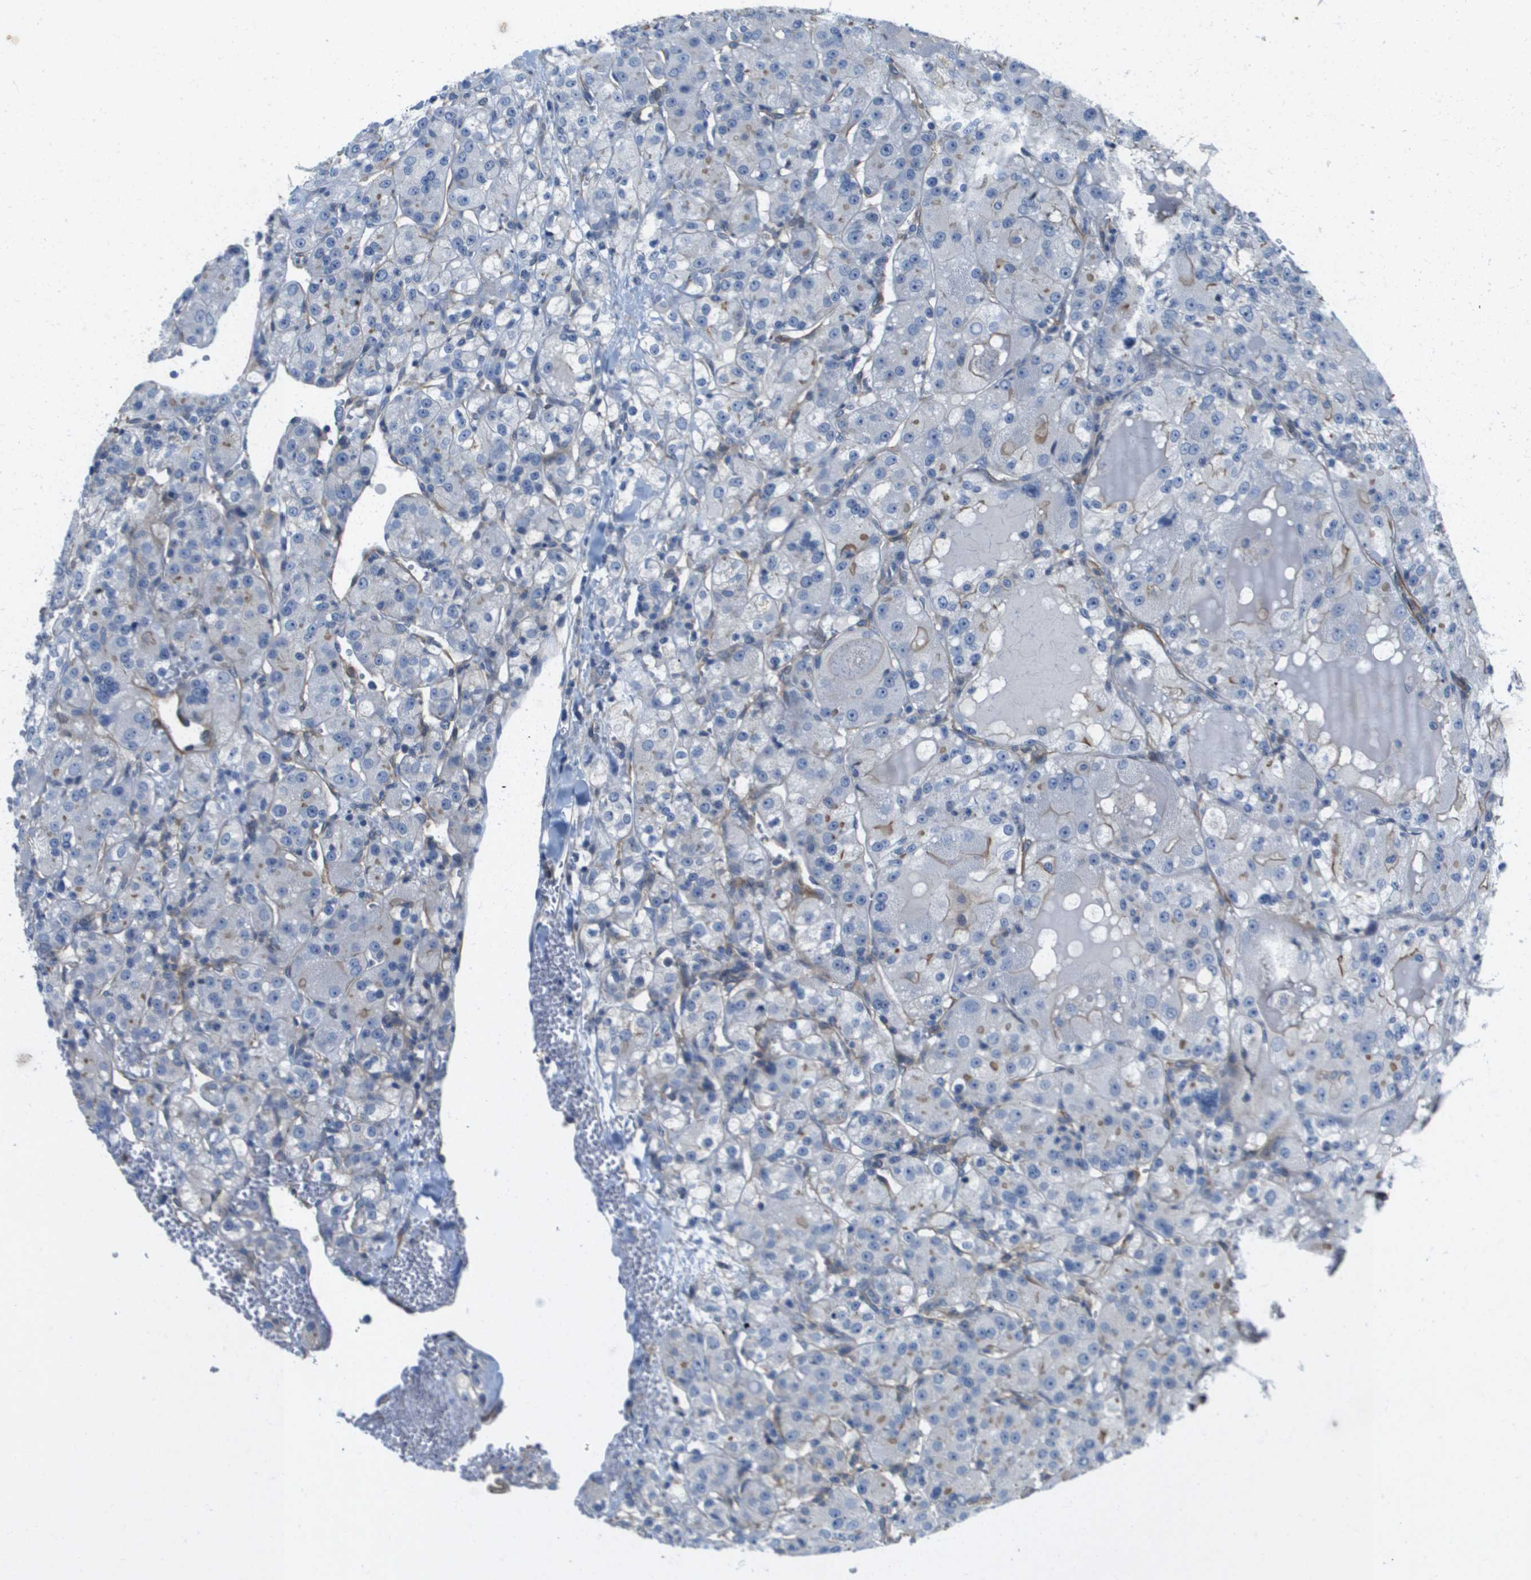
{"staining": {"intensity": "negative", "quantity": "none", "location": "none"}, "tissue": "renal cancer", "cell_type": "Tumor cells", "image_type": "cancer", "snomed": [{"axis": "morphology", "description": "Normal tissue, NOS"}, {"axis": "morphology", "description": "Adenocarcinoma, NOS"}, {"axis": "topography", "description": "Kidney"}], "caption": "Immunohistochemistry (IHC) image of neoplastic tissue: human adenocarcinoma (renal) stained with DAB (3,3'-diaminobenzidine) shows no significant protein expression in tumor cells.", "gene": "LPP", "patient": {"sex": "male", "age": 61}}